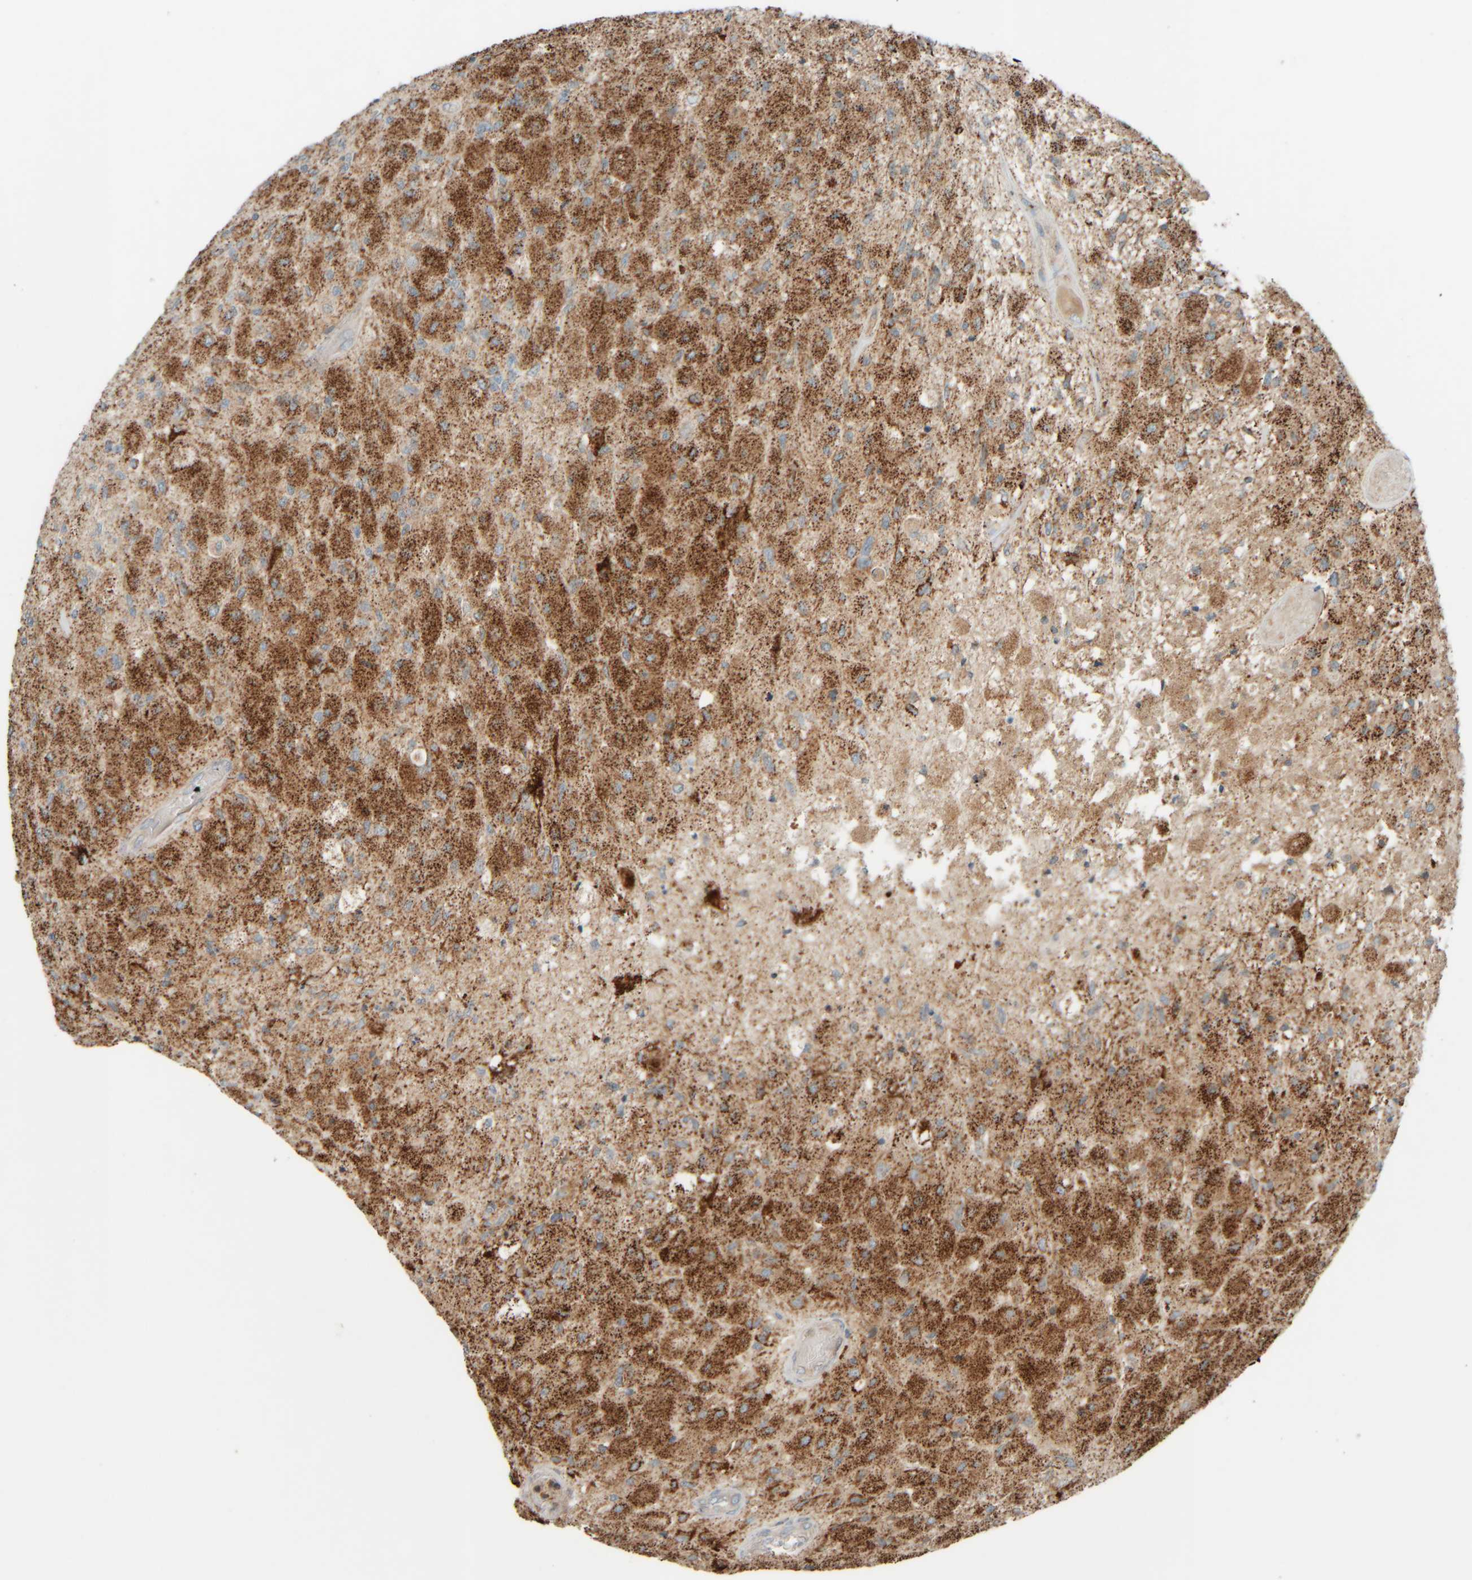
{"staining": {"intensity": "moderate", "quantity": ">75%", "location": "cytoplasmic/membranous"}, "tissue": "glioma", "cell_type": "Tumor cells", "image_type": "cancer", "snomed": [{"axis": "morphology", "description": "Normal tissue, NOS"}, {"axis": "morphology", "description": "Glioma, malignant, High grade"}, {"axis": "topography", "description": "Cerebral cortex"}], "caption": "Immunohistochemistry histopathology image of neoplastic tissue: malignant glioma (high-grade) stained using immunohistochemistry (IHC) displays medium levels of moderate protein expression localized specifically in the cytoplasmic/membranous of tumor cells, appearing as a cytoplasmic/membranous brown color.", "gene": "SPAG5", "patient": {"sex": "male", "age": 77}}